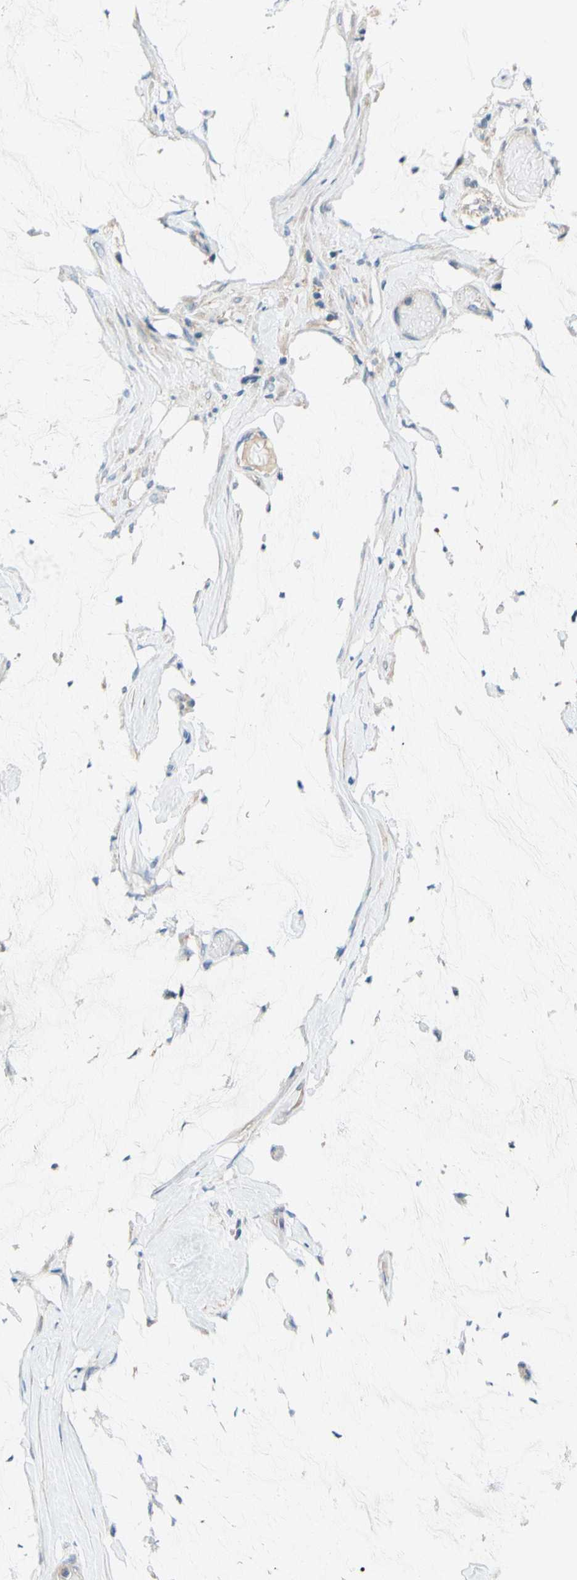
{"staining": {"intensity": "negative", "quantity": "none", "location": "none"}, "tissue": "ovarian cancer", "cell_type": "Tumor cells", "image_type": "cancer", "snomed": [{"axis": "morphology", "description": "Cystadenocarcinoma, mucinous, NOS"}, {"axis": "topography", "description": "Ovary"}], "caption": "High magnification brightfield microscopy of ovarian cancer (mucinous cystadenocarcinoma) stained with DAB (3,3'-diaminobenzidine) (brown) and counterstained with hematoxylin (blue): tumor cells show no significant positivity.", "gene": "CCM2L", "patient": {"sex": "female", "age": 39}}